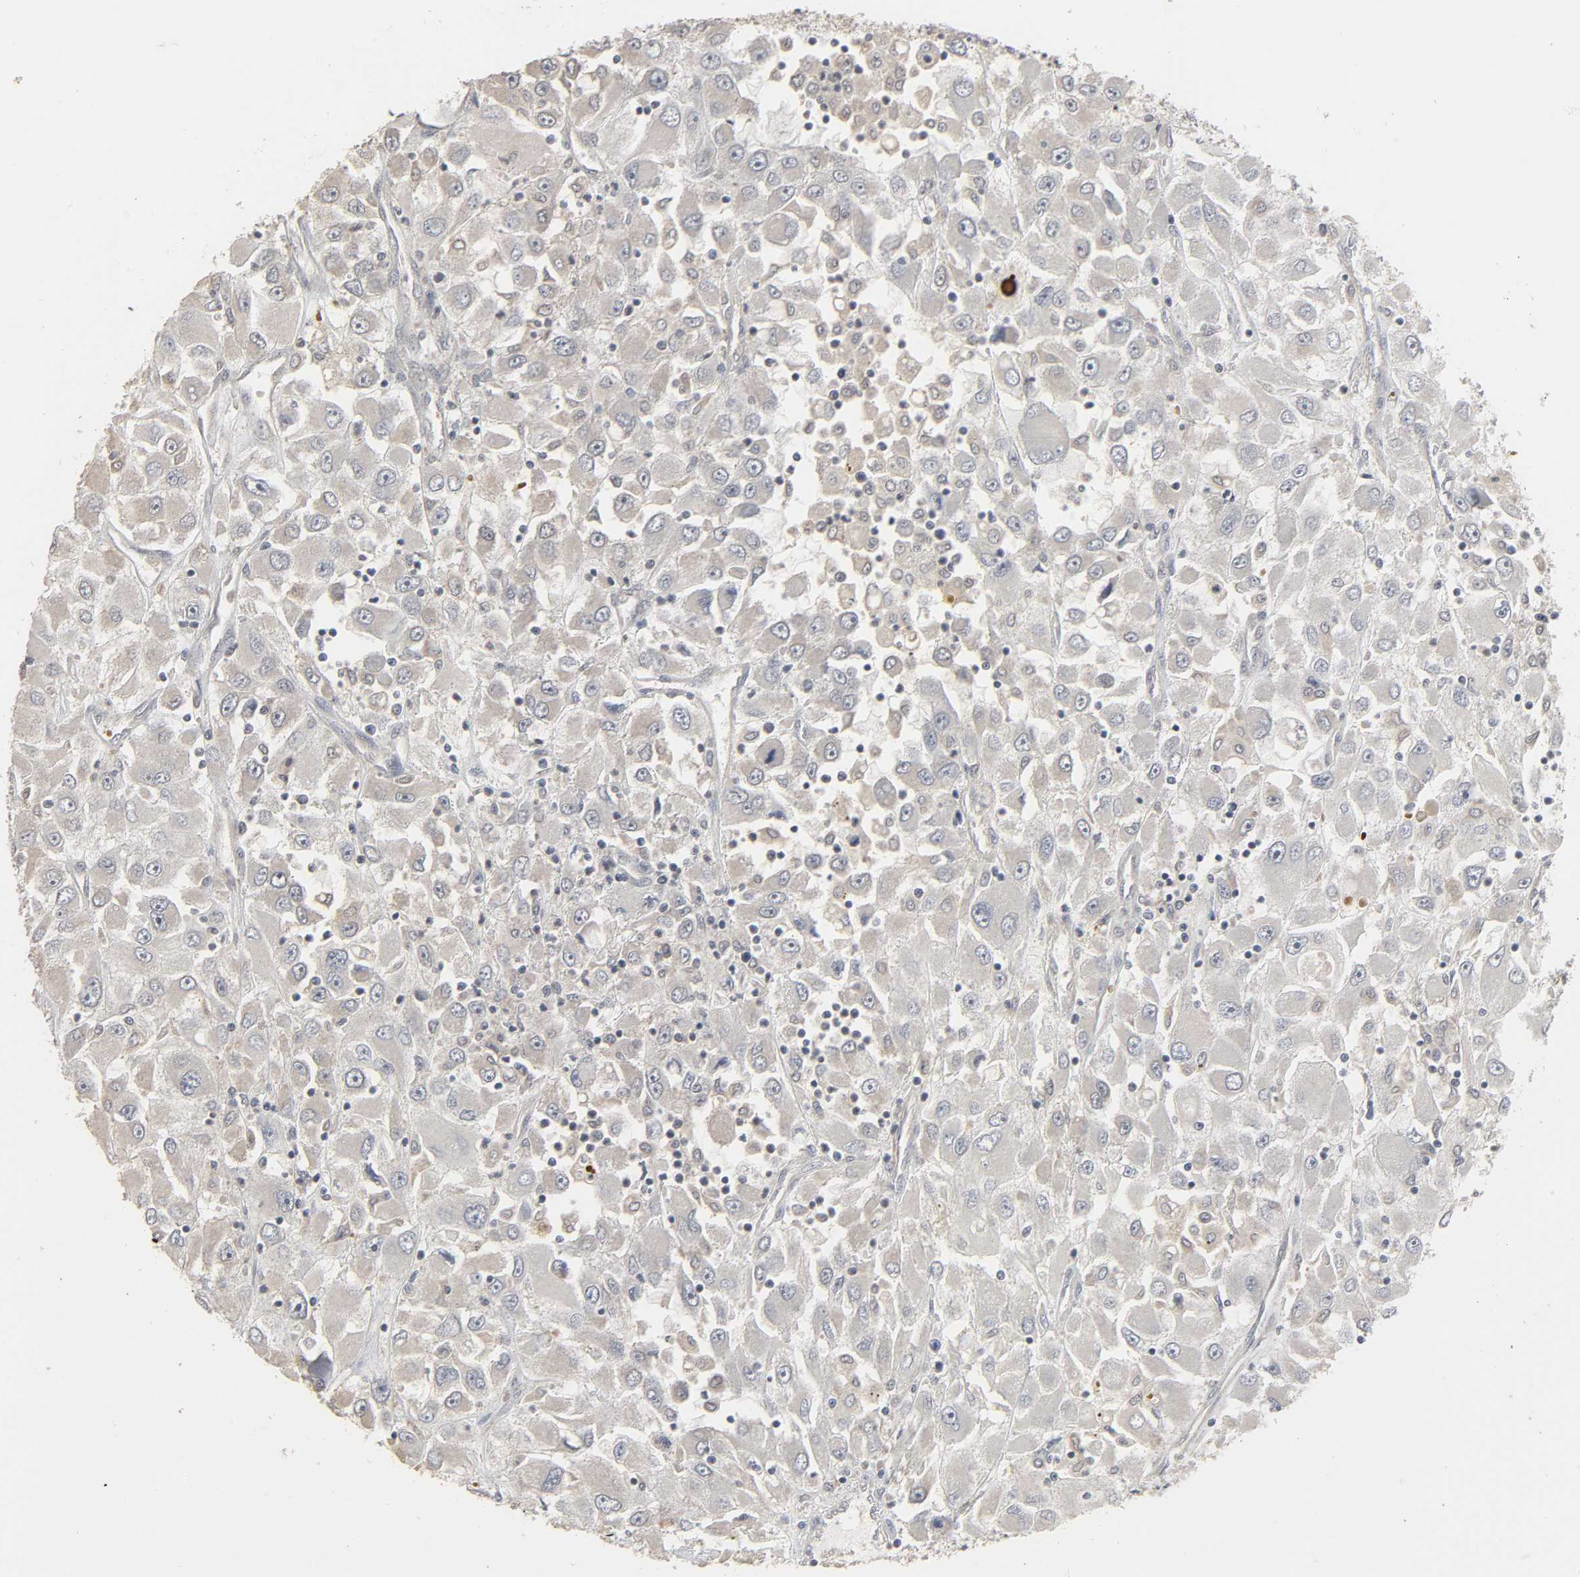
{"staining": {"intensity": "negative", "quantity": "none", "location": "none"}, "tissue": "renal cancer", "cell_type": "Tumor cells", "image_type": "cancer", "snomed": [{"axis": "morphology", "description": "Adenocarcinoma, NOS"}, {"axis": "topography", "description": "Kidney"}], "caption": "Renal cancer (adenocarcinoma) was stained to show a protein in brown. There is no significant positivity in tumor cells.", "gene": "ZNF222", "patient": {"sex": "female", "age": 52}}